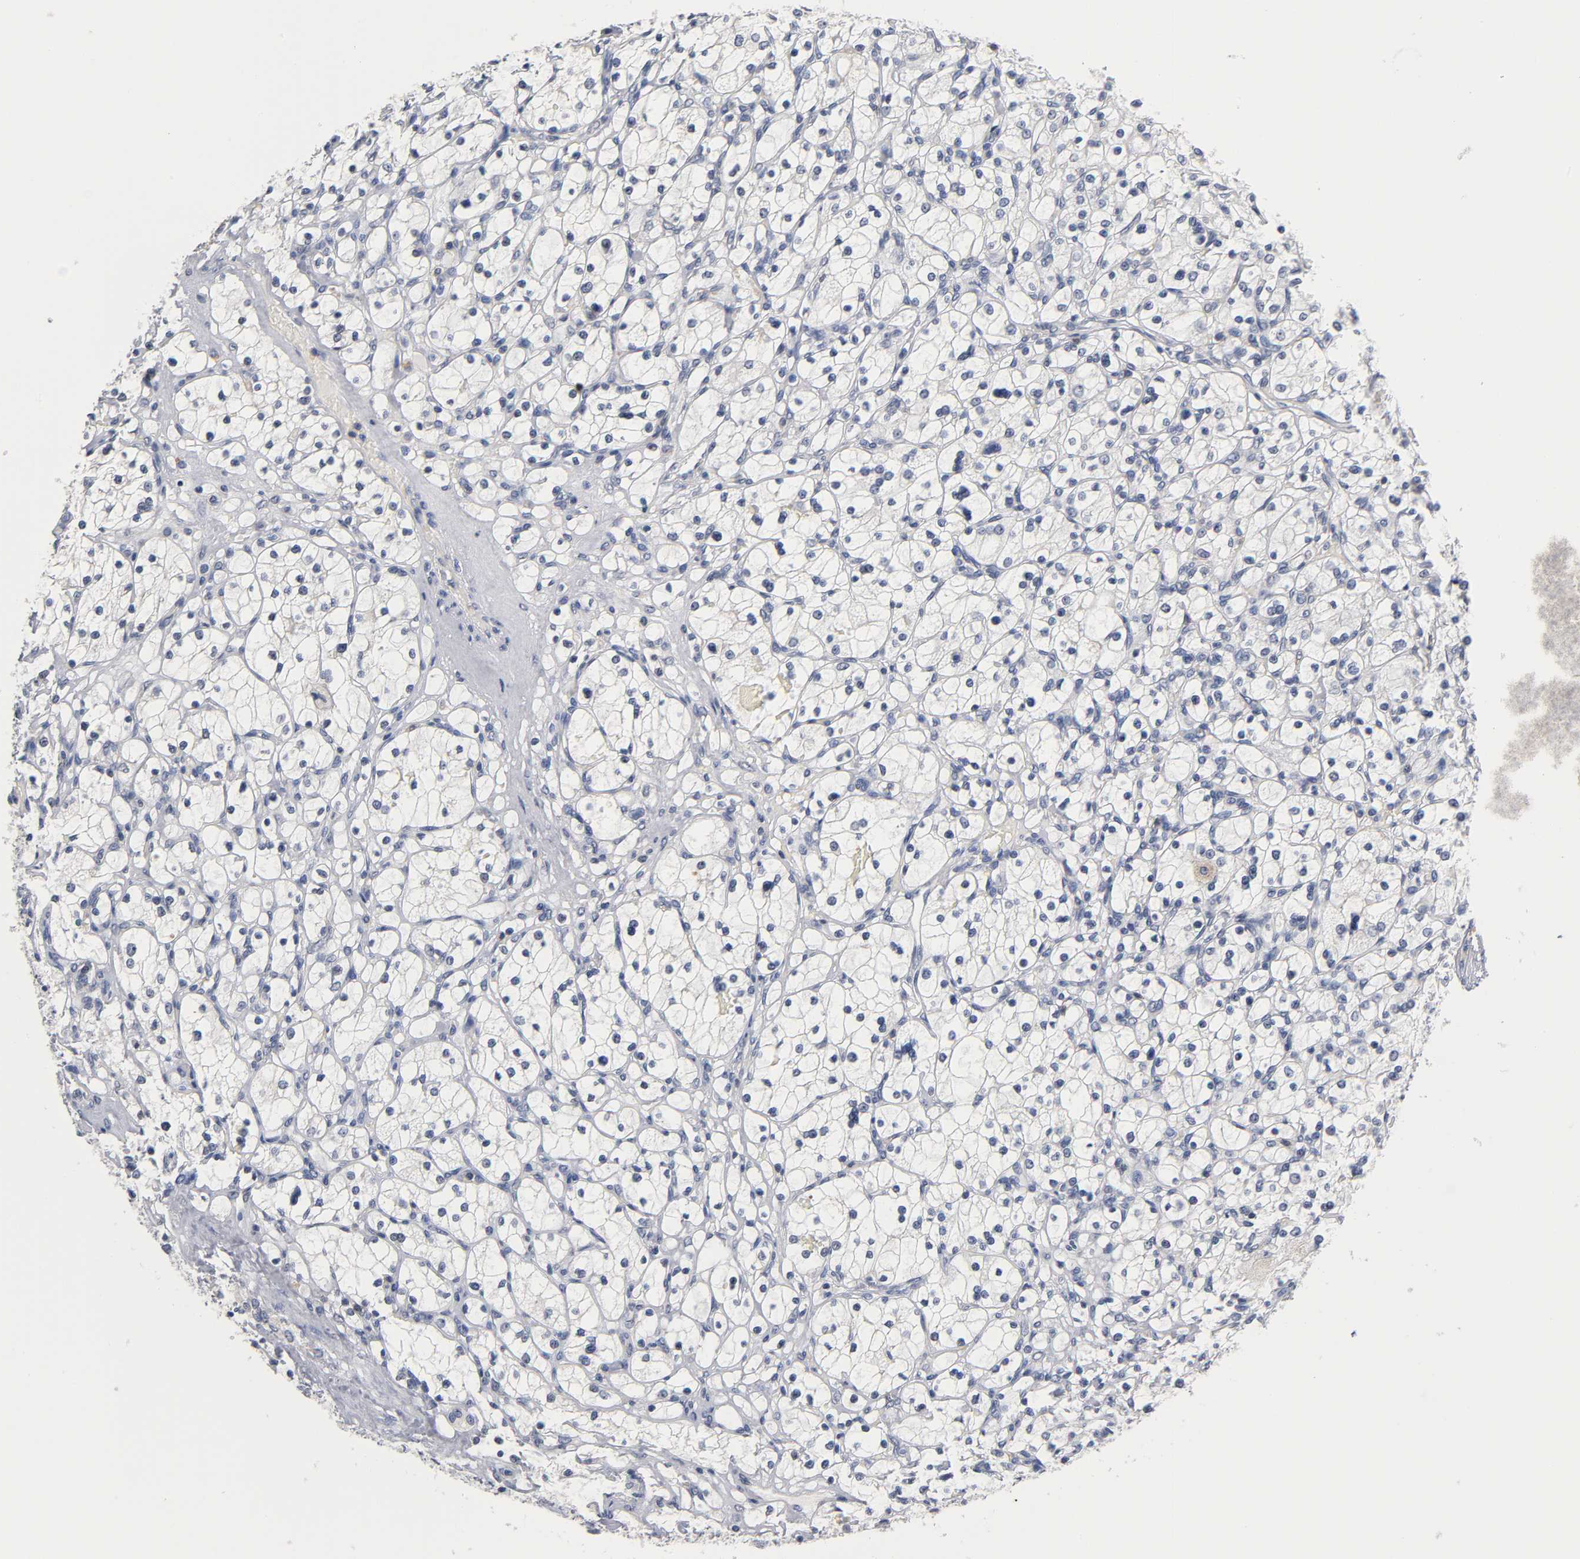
{"staining": {"intensity": "negative", "quantity": "none", "location": "none"}, "tissue": "renal cancer", "cell_type": "Tumor cells", "image_type": "cancer", "snomed": [{"axis": "morphology", "description": "Adenocarcinoma, NOS"}, {"axis": "topography", "description": "Kidney"}], "caption": "There is no significant staining in tumor cells of renal adenocarcinoma.", "gene": "NFATC1", "patient": {"sex": "female", "age": 83}}